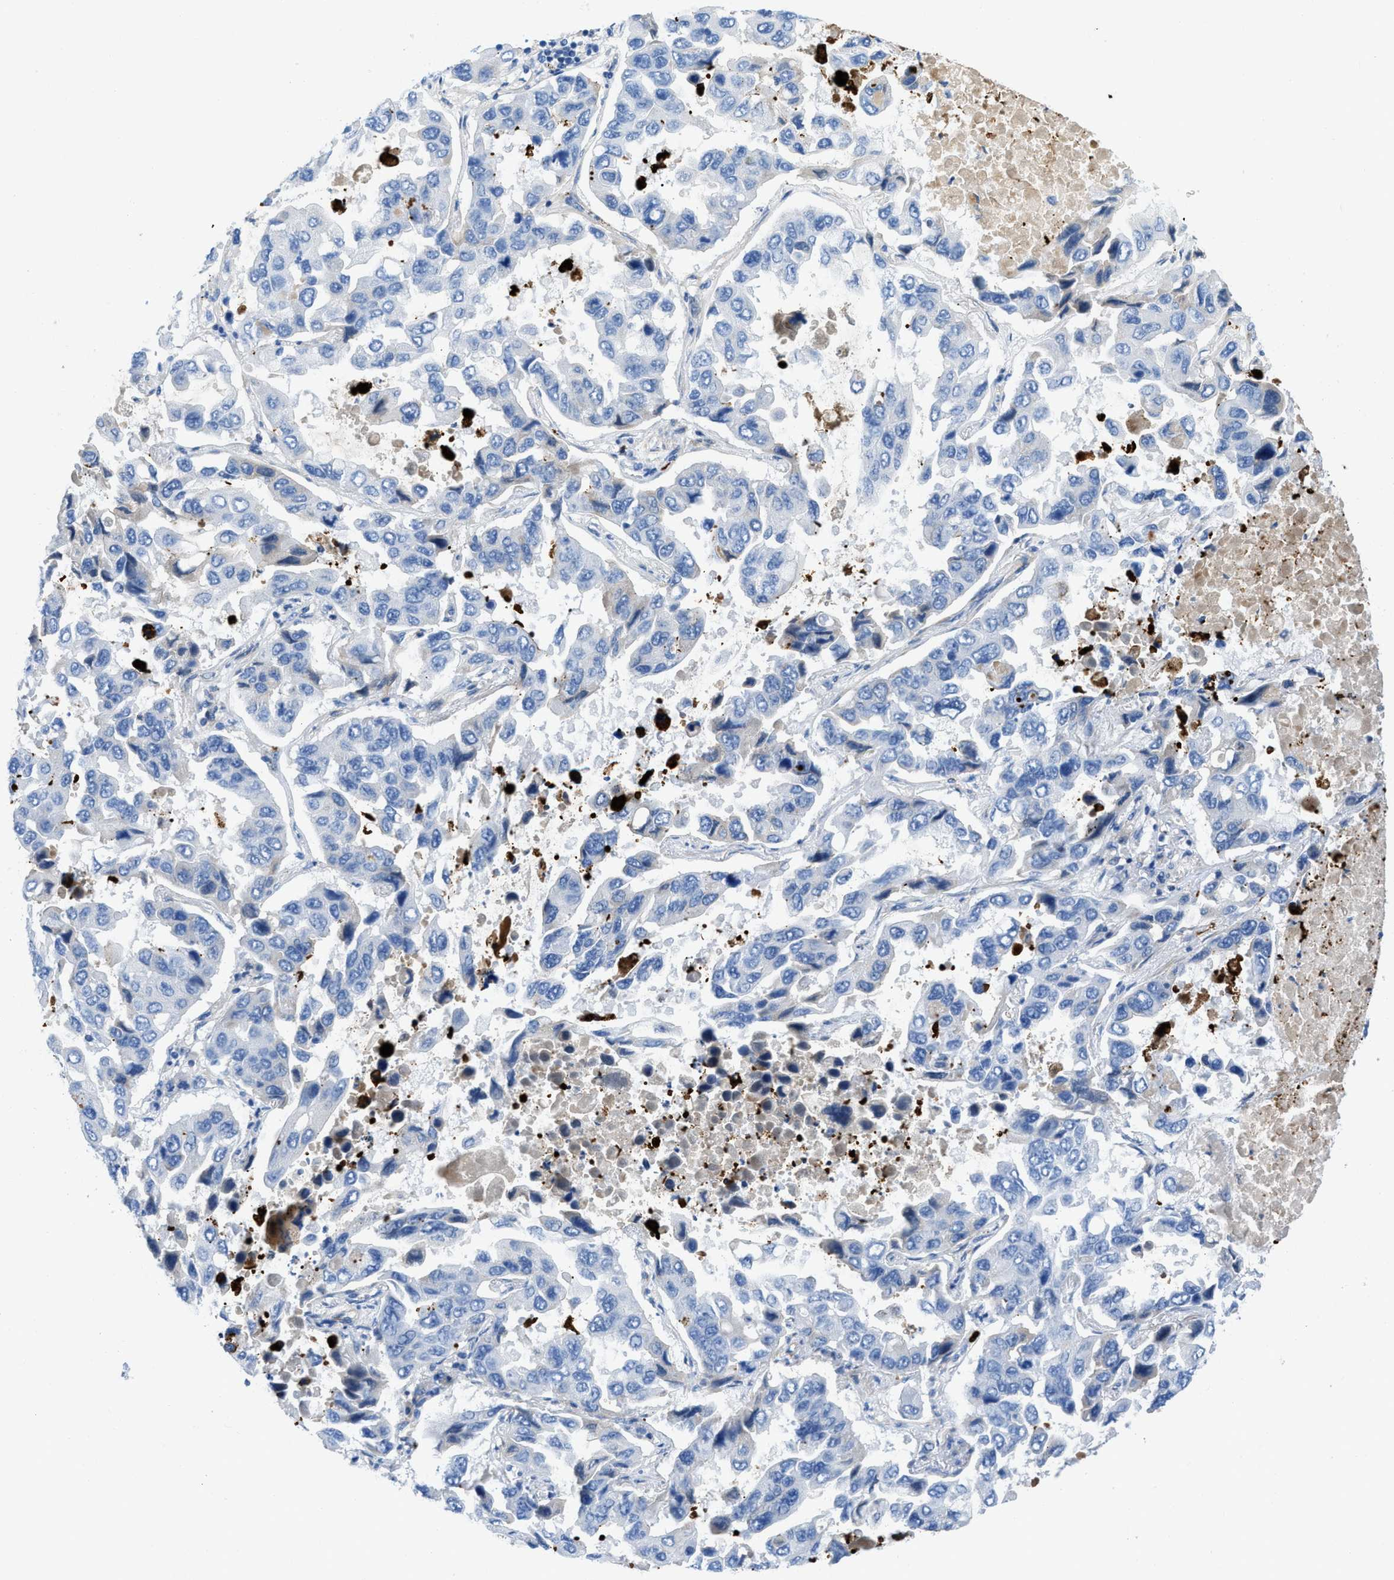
{"staining": {"intensity": "negative", "quantity": "none", "location": "none"}, "tissue": "lung cancer", "cell_type": "Tumor cells", "image_type": "cancer", "snomed": [{"axis": "morphology", "description": "Adenocarcinoma, NOS"}, {"axis": "topography", "description": "Lung"}], "caption": "Tumor cells are negative for protein expression in human lung adenocarcinoma. (Stains: DAB (3,3'-diaminobenzidine) IHC with hematoxylin counter stain, Microscopy: brightfield microscopy at high magnification).", "gene": "XCR1", "patient": {"sex": "male", "age": 64}}